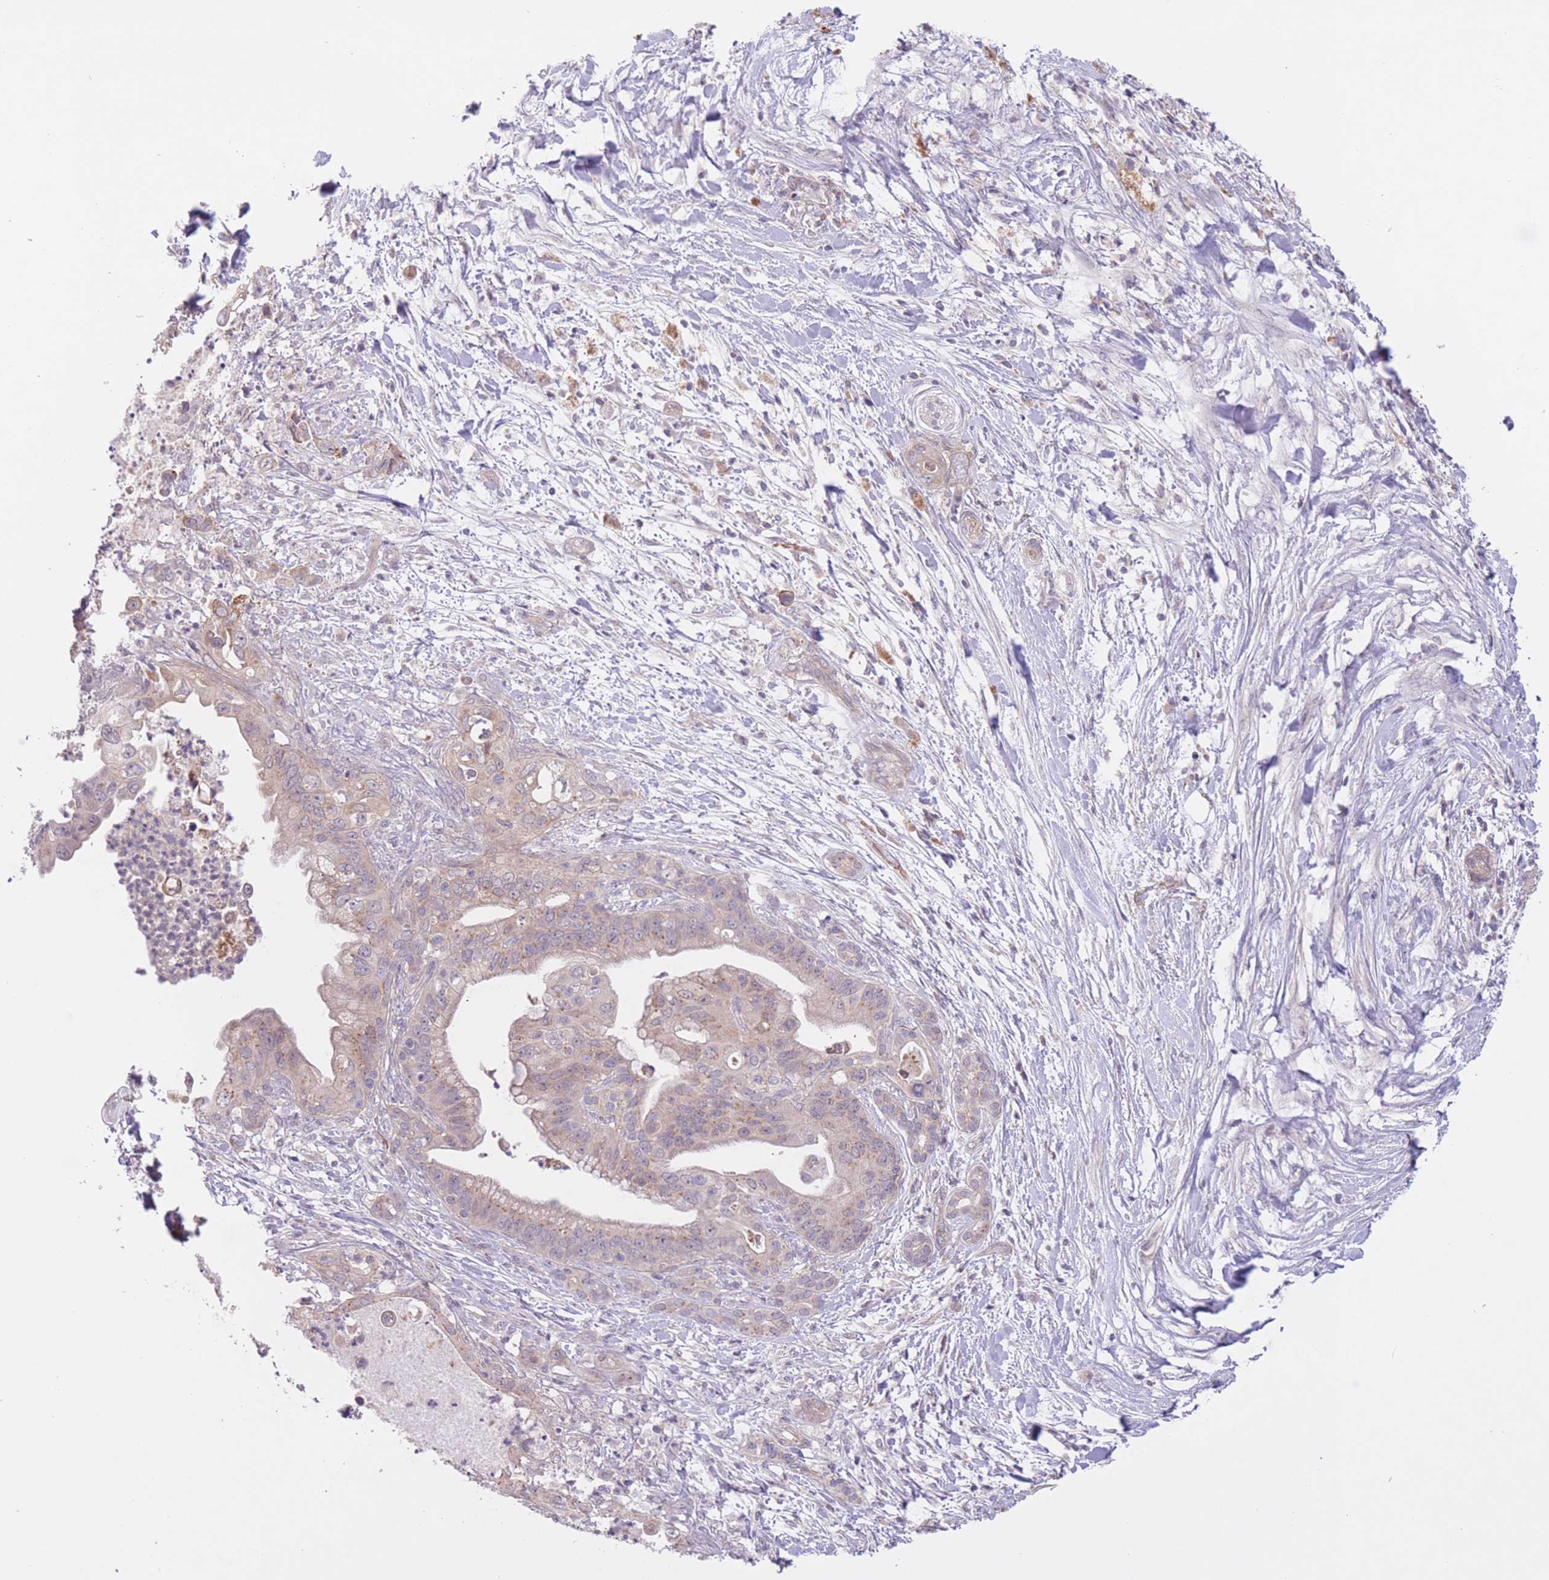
{"staining": {"intensity": "weak", "quantity": "<25%", "location": "cytoplasmic/membranous"}, "tissue": "pancreatic cancer", "cell_type": "Tumor cells", "image_type": "cancer", "snomed": [{"axis": "morphology", "description": "Adenocarcinoma, NOS"}, {"axis": "topography", "description": "Pancreas"}], "caption": "Adenocarcinoma (pancreatic) was stained to show a protein in brown. There is no significant staining in tumor cells.", "gene": "FUT5", "patient": {"sex": "male", "age": 58}}